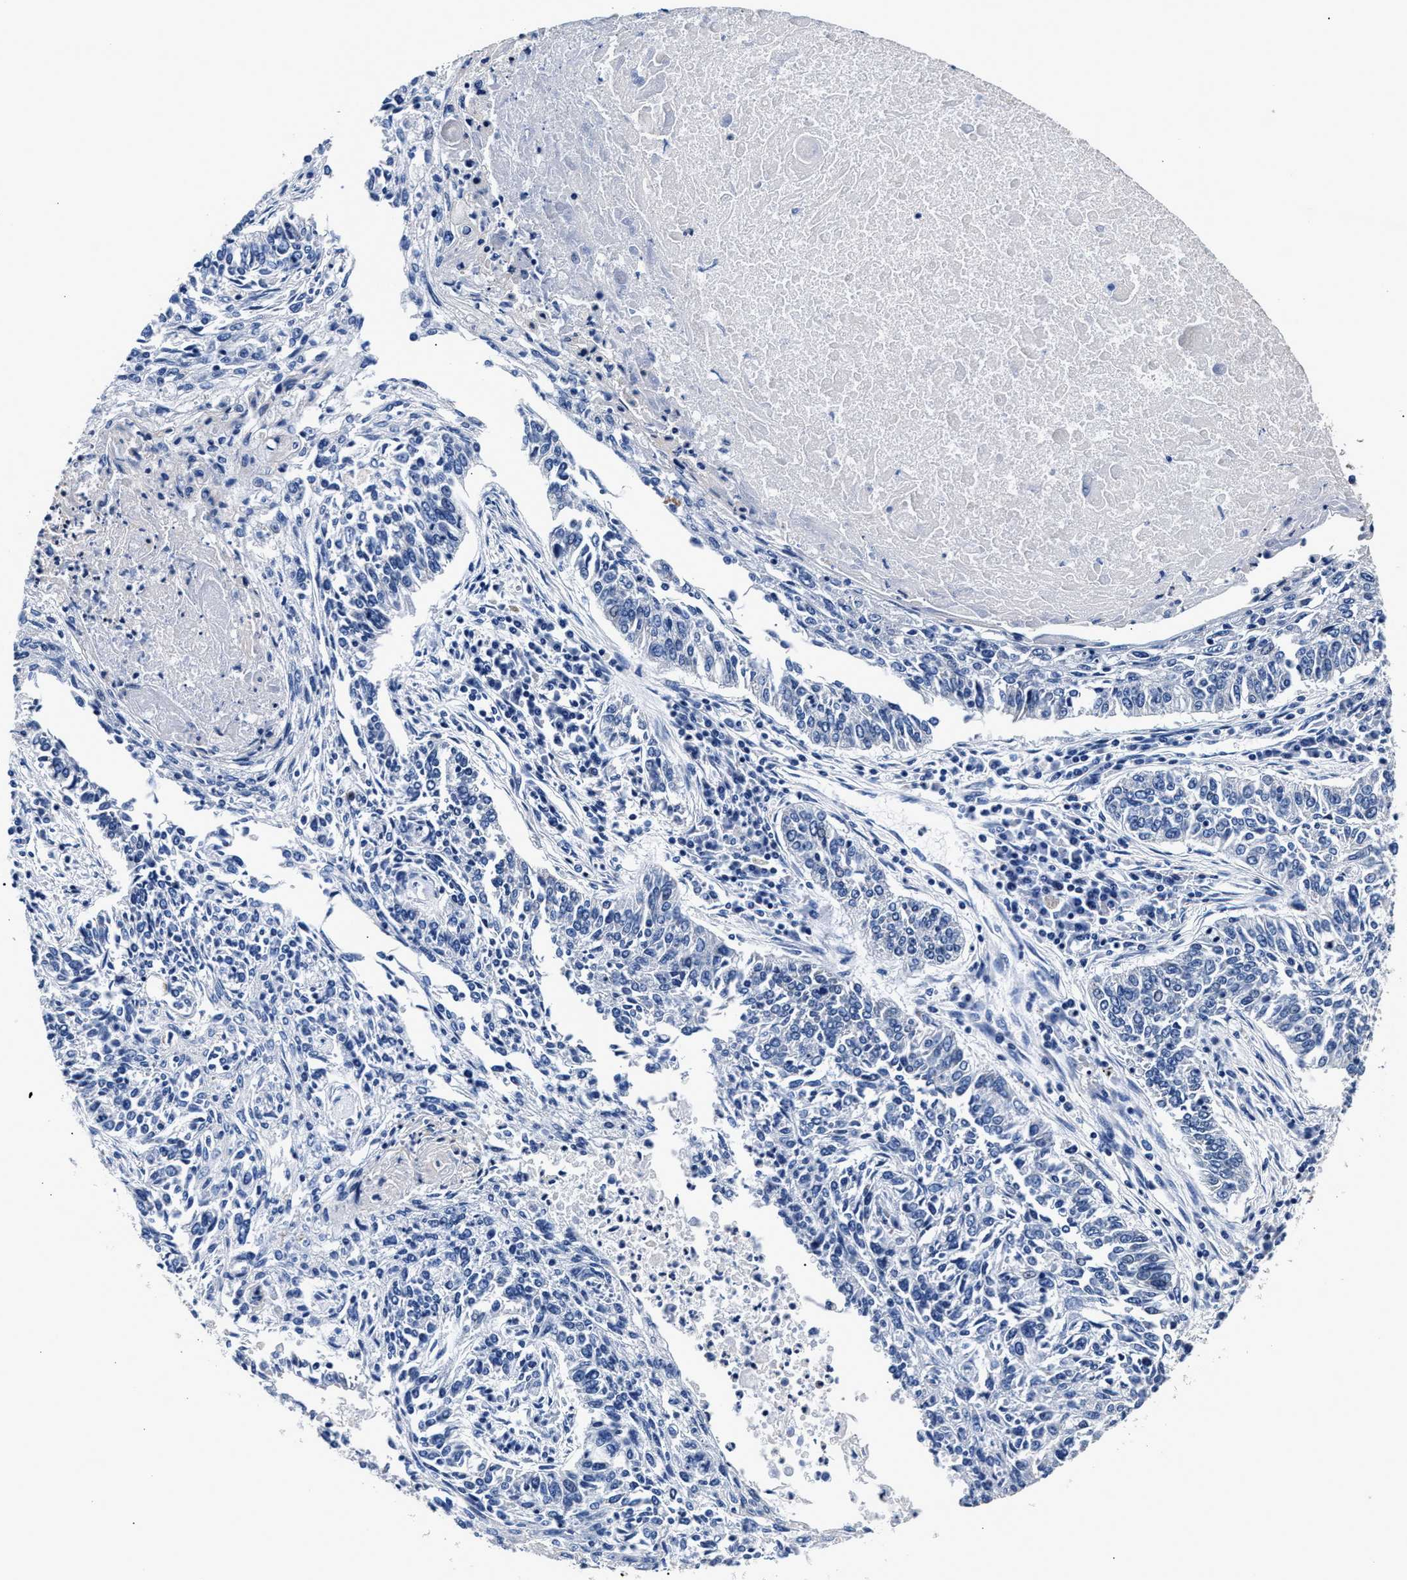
{"staining": {"intensity": "negative", "quantity": "none", "location": "none"}, "tissue": "lung cancer", "cell_type": "Tumor cells", "image_type": "cancer", "snomed": [{"axis": "morphology", "description": "Normal tissue, NOS"}, {"axis": "morphology", "description": "Squamous cell carcinoma, NOS"}, {"axis": "topography", "description": "Cartilage tissue"}, {"axis": "topography", "description": "Bronchus"}, {"axis": "topography", "description": "Lung"}], "caption": "DAB immunohistochemical staining of lung cancer reveals no significant staining in tumor cells. (DAB immunohistochemistry (IHC) visualized using brightfield microscopy, high magnification).", "gene": "PHF24", "patient": {"sex": "female", "age": 49}}